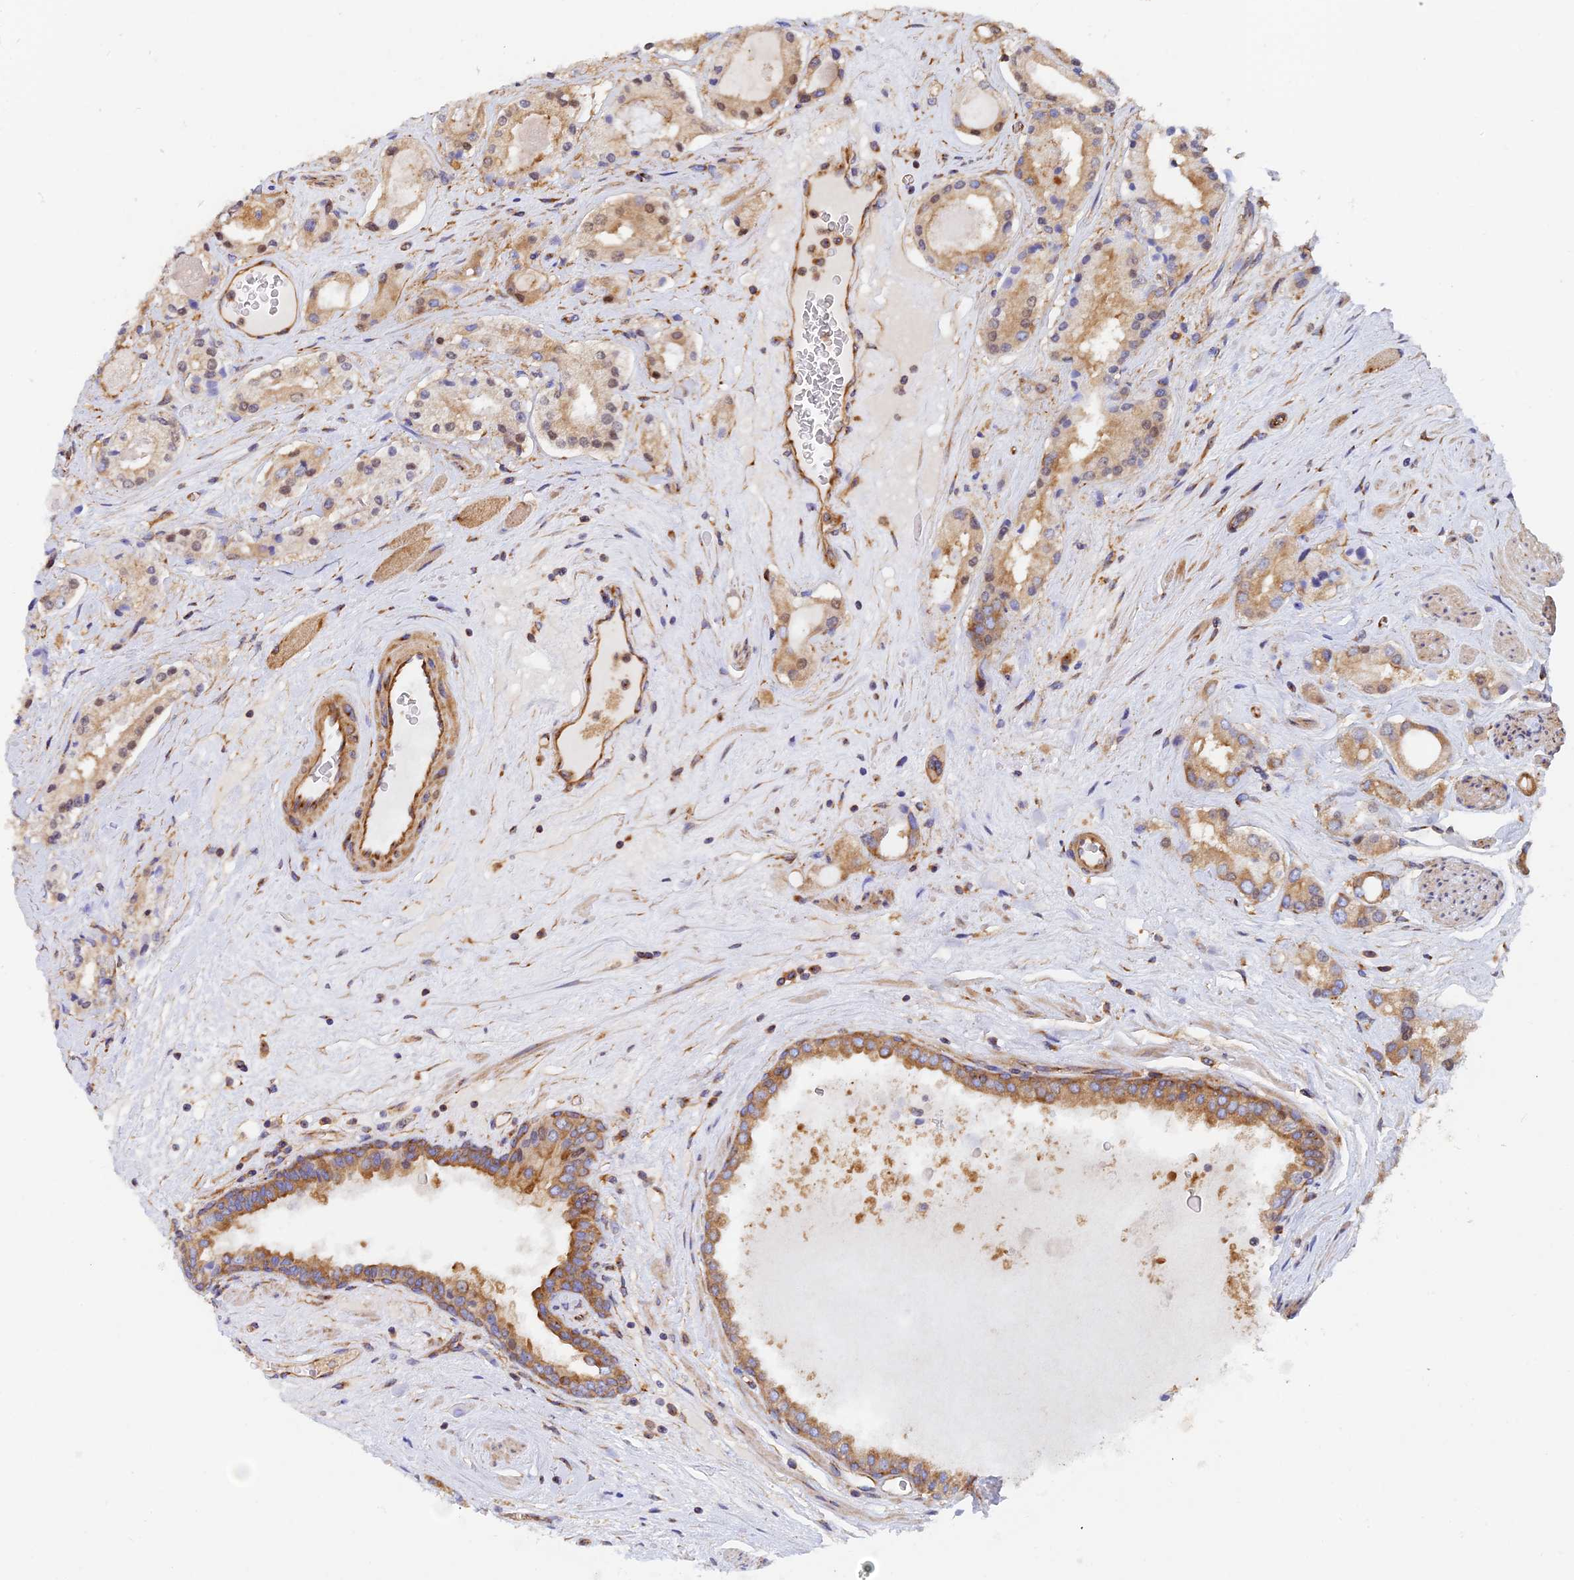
{"staining": {"intensity": "moderate", "quantity": ">75%", "location": "cytoplasmic/membranous"}, "tissue": "prostate cancer", "cell_type": "Tumor cells", "image_type": "cancer", "snomed": [{"axis": "morphology", "description": "Adenocarcinoma, High grade"}, {"axis": "topography", "description": "Prostate"}], "caption": "Tumor cells show moderate cytoplasmic/membranous expression in about >75% of cells in prostate adenocarcinoma (high-grade).", "gene": "DCTN2", "patient": {"sex": "male", "age": 67}}